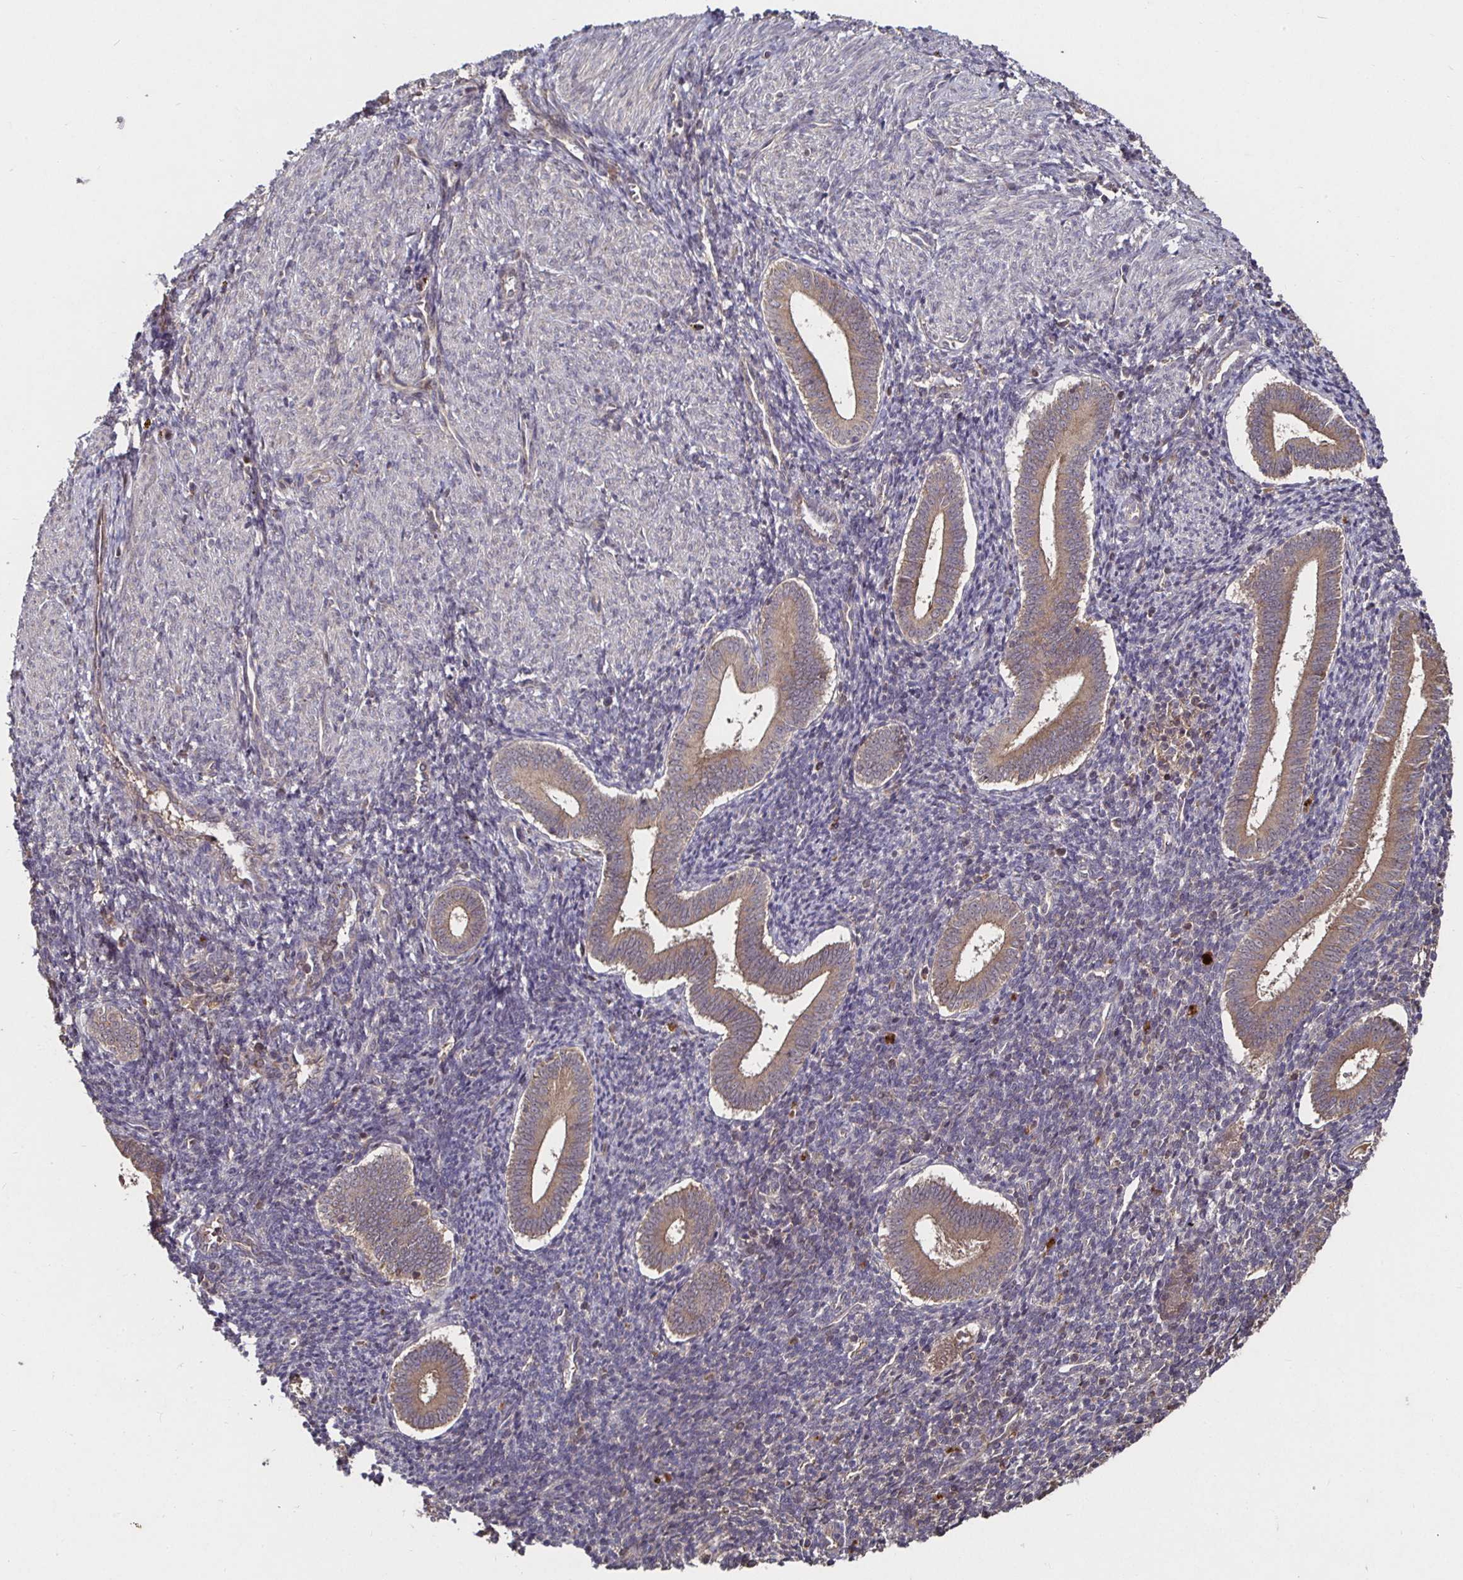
{"staining": {"intensity": "weak", "quantity": "25%-75%", "location": "cytoplasmic/membranous"}, "tissue": "endometrium", "cell_type": "Cells in endometrial stroma", "image_type": "normal", "snomed": [{"axis": "morphology", "description": "Normal tissue, NOS"}, {"axis": "topography", "description": "Endometrium"}], "caption": "IHC of unremarkable human endometrium demonstrates low levels of weak cytoplasmic/membranous staining in approximately 25%-75% of cells in endometrial stroma.", "gene": "SMYD3", "patient": {"sex": "female", "age": 25}}